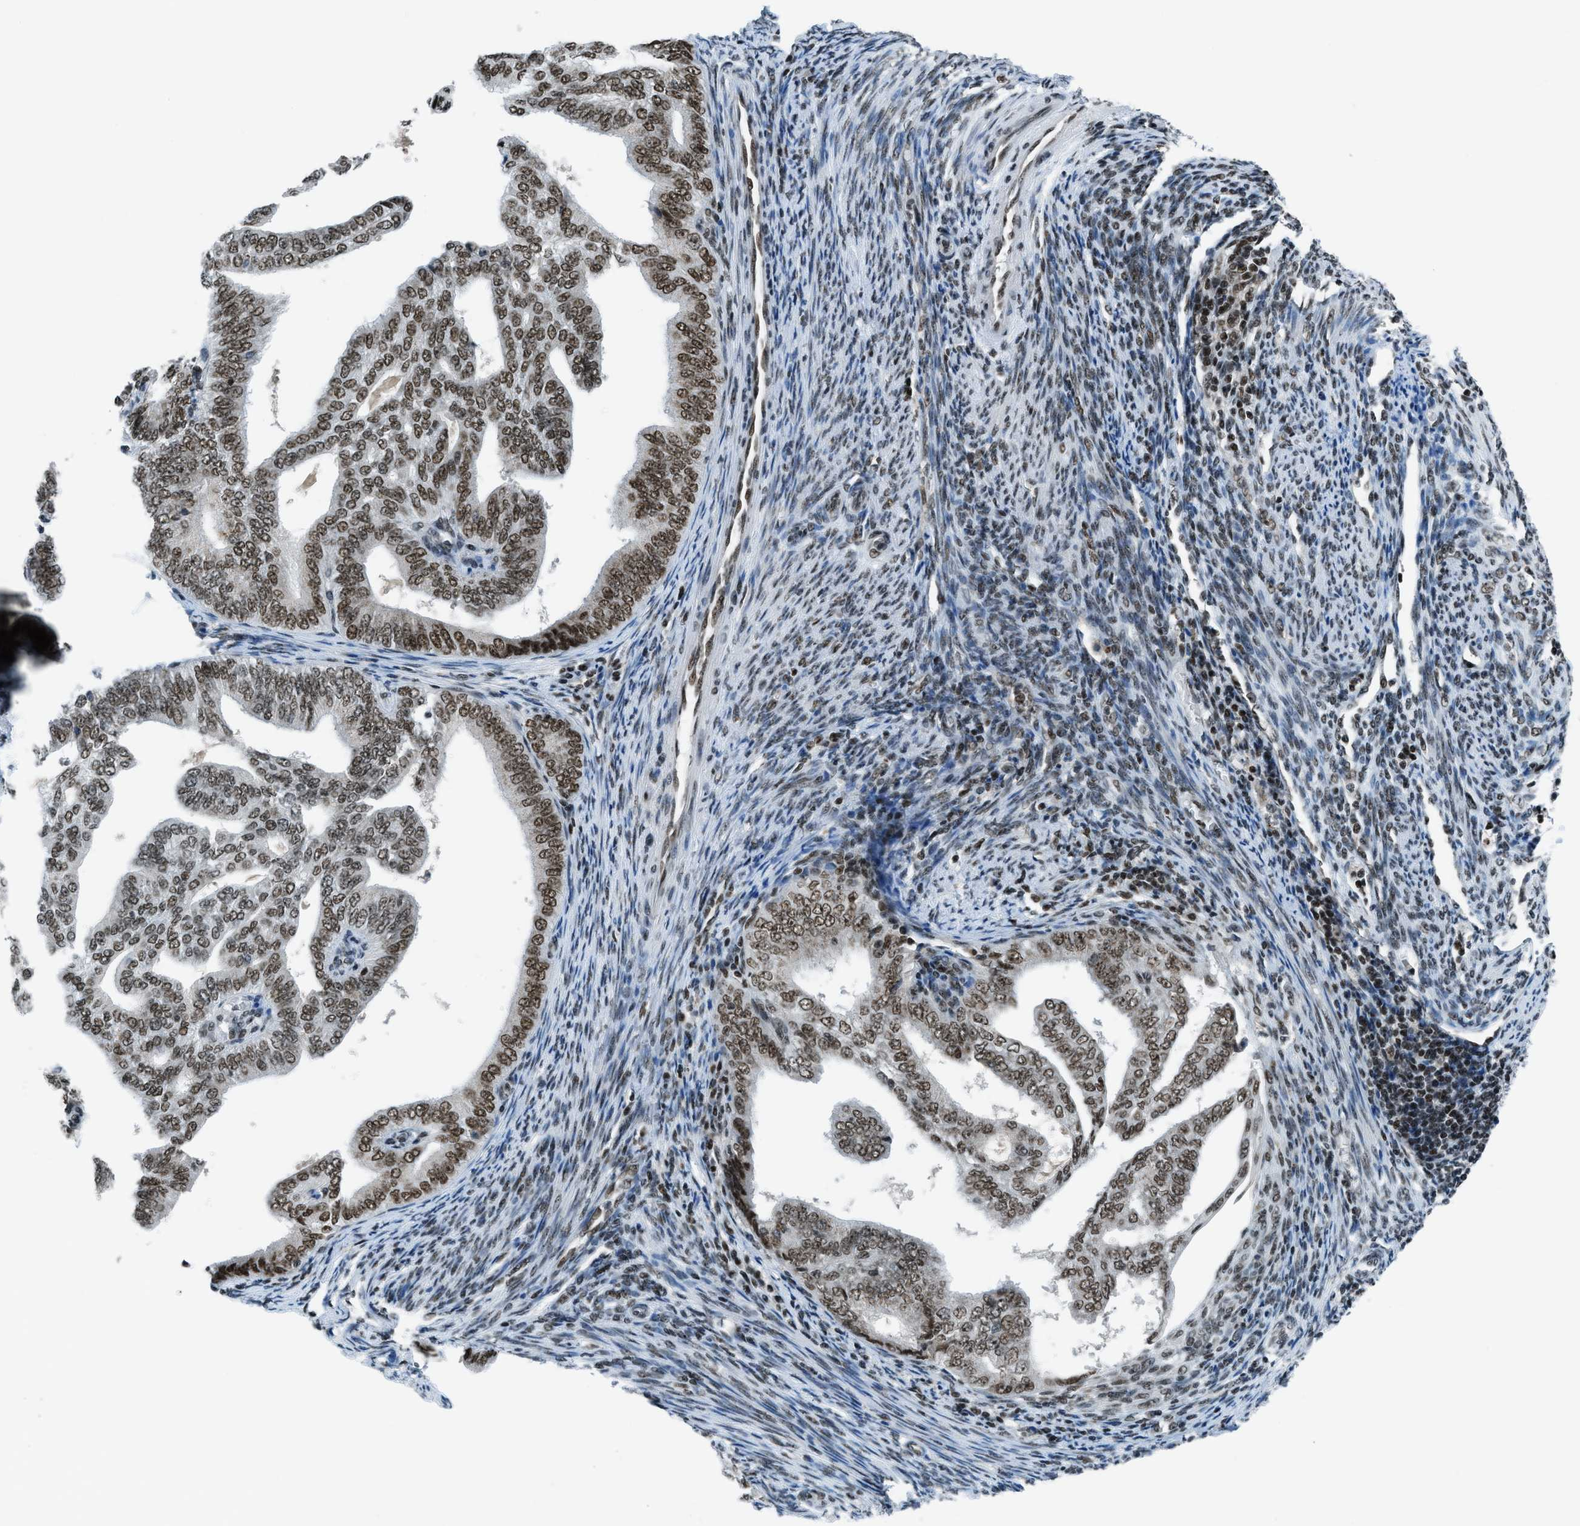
{"staining": {"intensity": "strong", "quantity": ">75%", "location": "nuclear"}, "tissue": "endometrial cancer", "cell_type": "Tumor cells", "image_type": "cancer", "snomed": [{"axis": "morphology", "description": "Adenocarcinoma, NOS"}, {"axis": "topography", "description": "Endometrium"}], "caption": "Adenocarcinoma (endometrial) stained with a brown dye reveals strong nuclear positive staining in approximately >75% of tumor cells.", "gene": "RAD51B", "patient": {"sex": "female", "age": 58}}